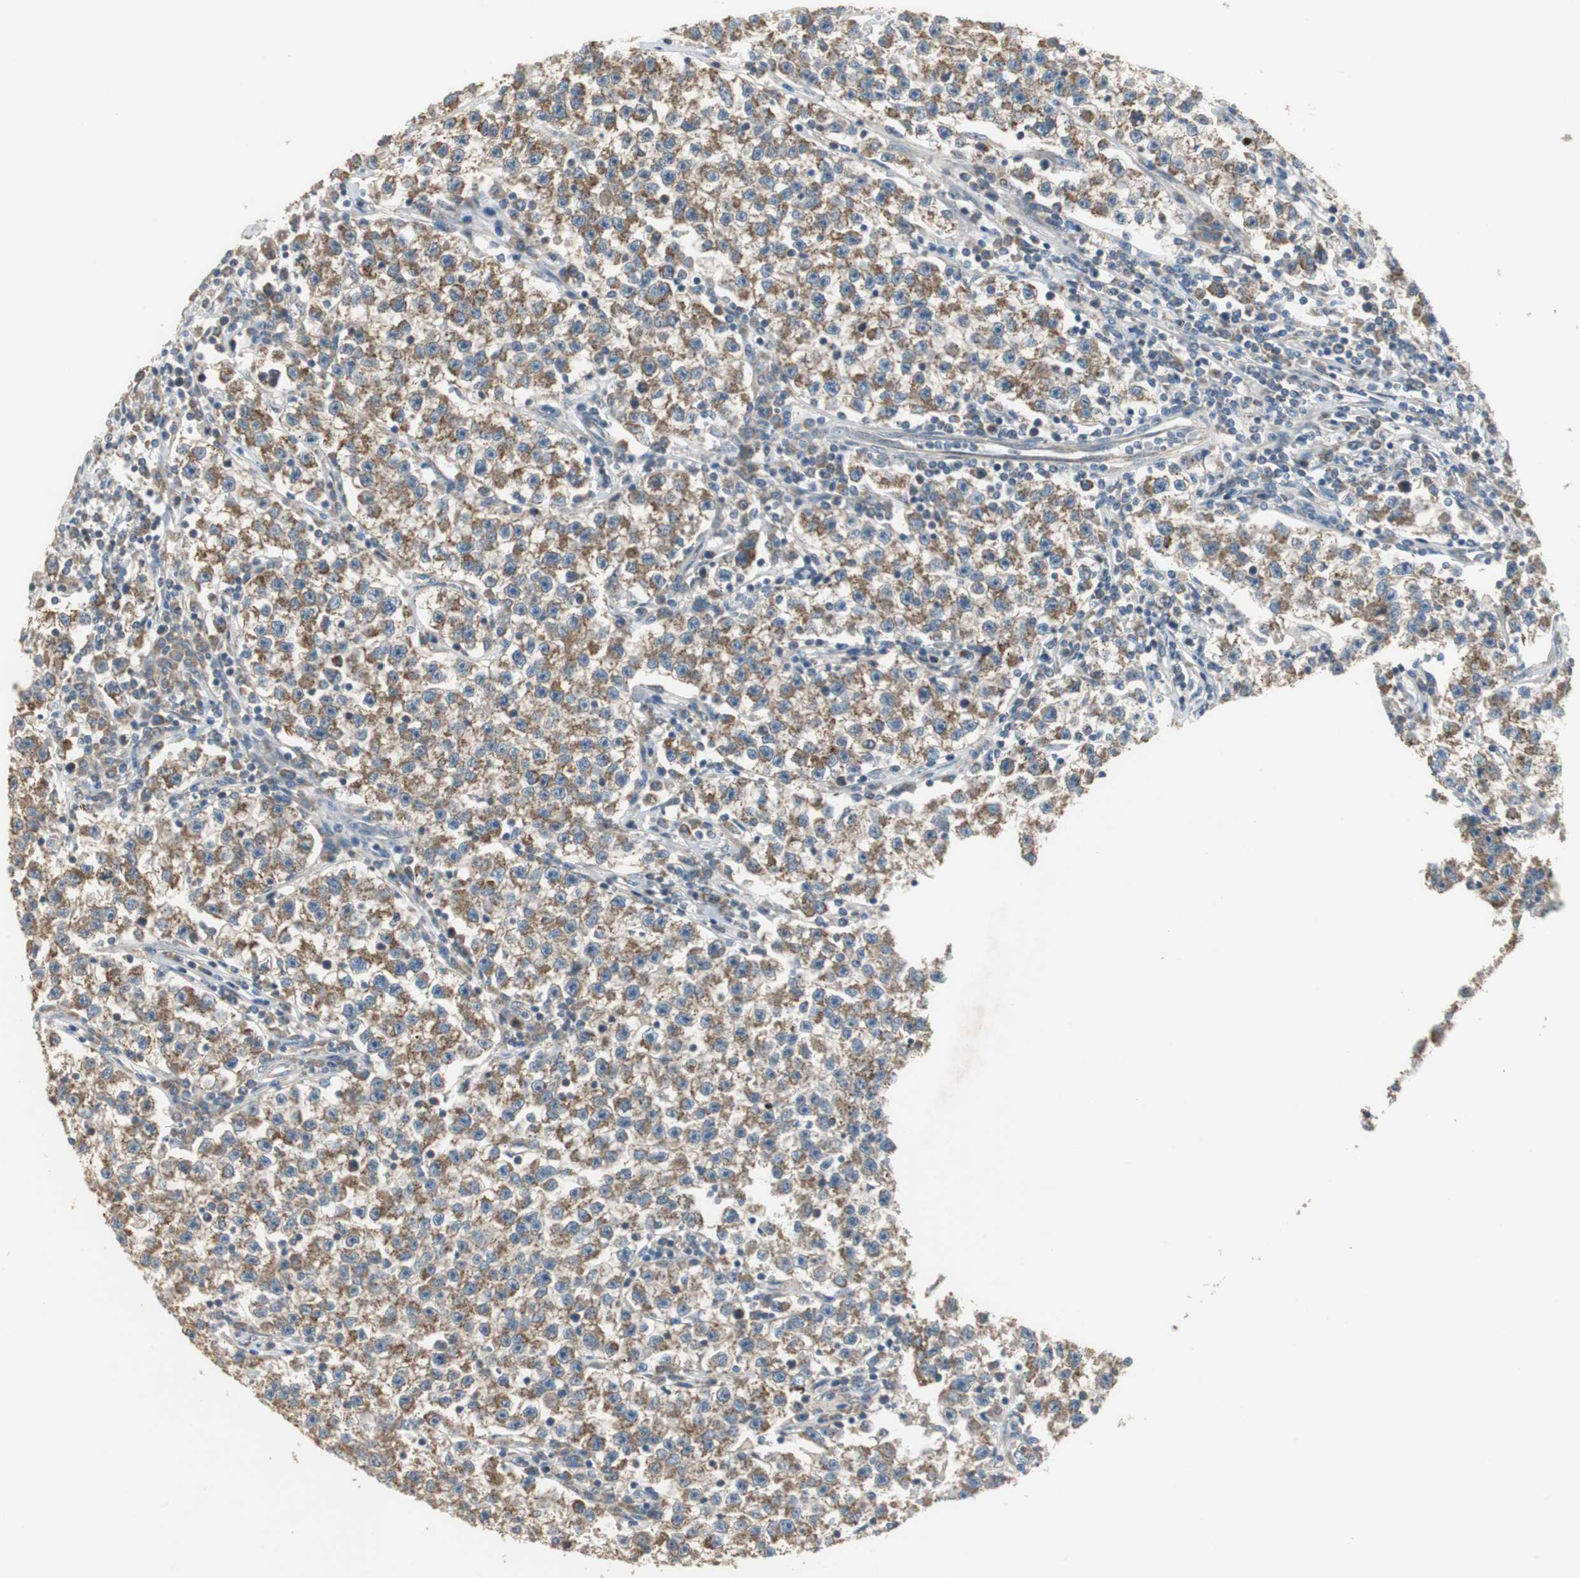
{"staining": {"intensity": "moderate", "quantity": ">75%", "location": "cytoplasmic/membranous"}, "tissue": "testis cancer", "cell_type": "Tumor cells", "image_type": "cancer", "snomed": [{"axis": "morphology", "description": "Seminoma, NOS"}, {"axis": "topography", "description": "Testis"}], "caption": "Moderate cytoplasmic/membranous staining is present in approximately >75% of tumor cells in testis cancer (seminoma). (DAB (3,3'-diaminobenzidine) IHC, brown staining for protein, blue staining for nuclei).", "gene": "MYT1", "patient": {"sex": "male", "age": 22}}